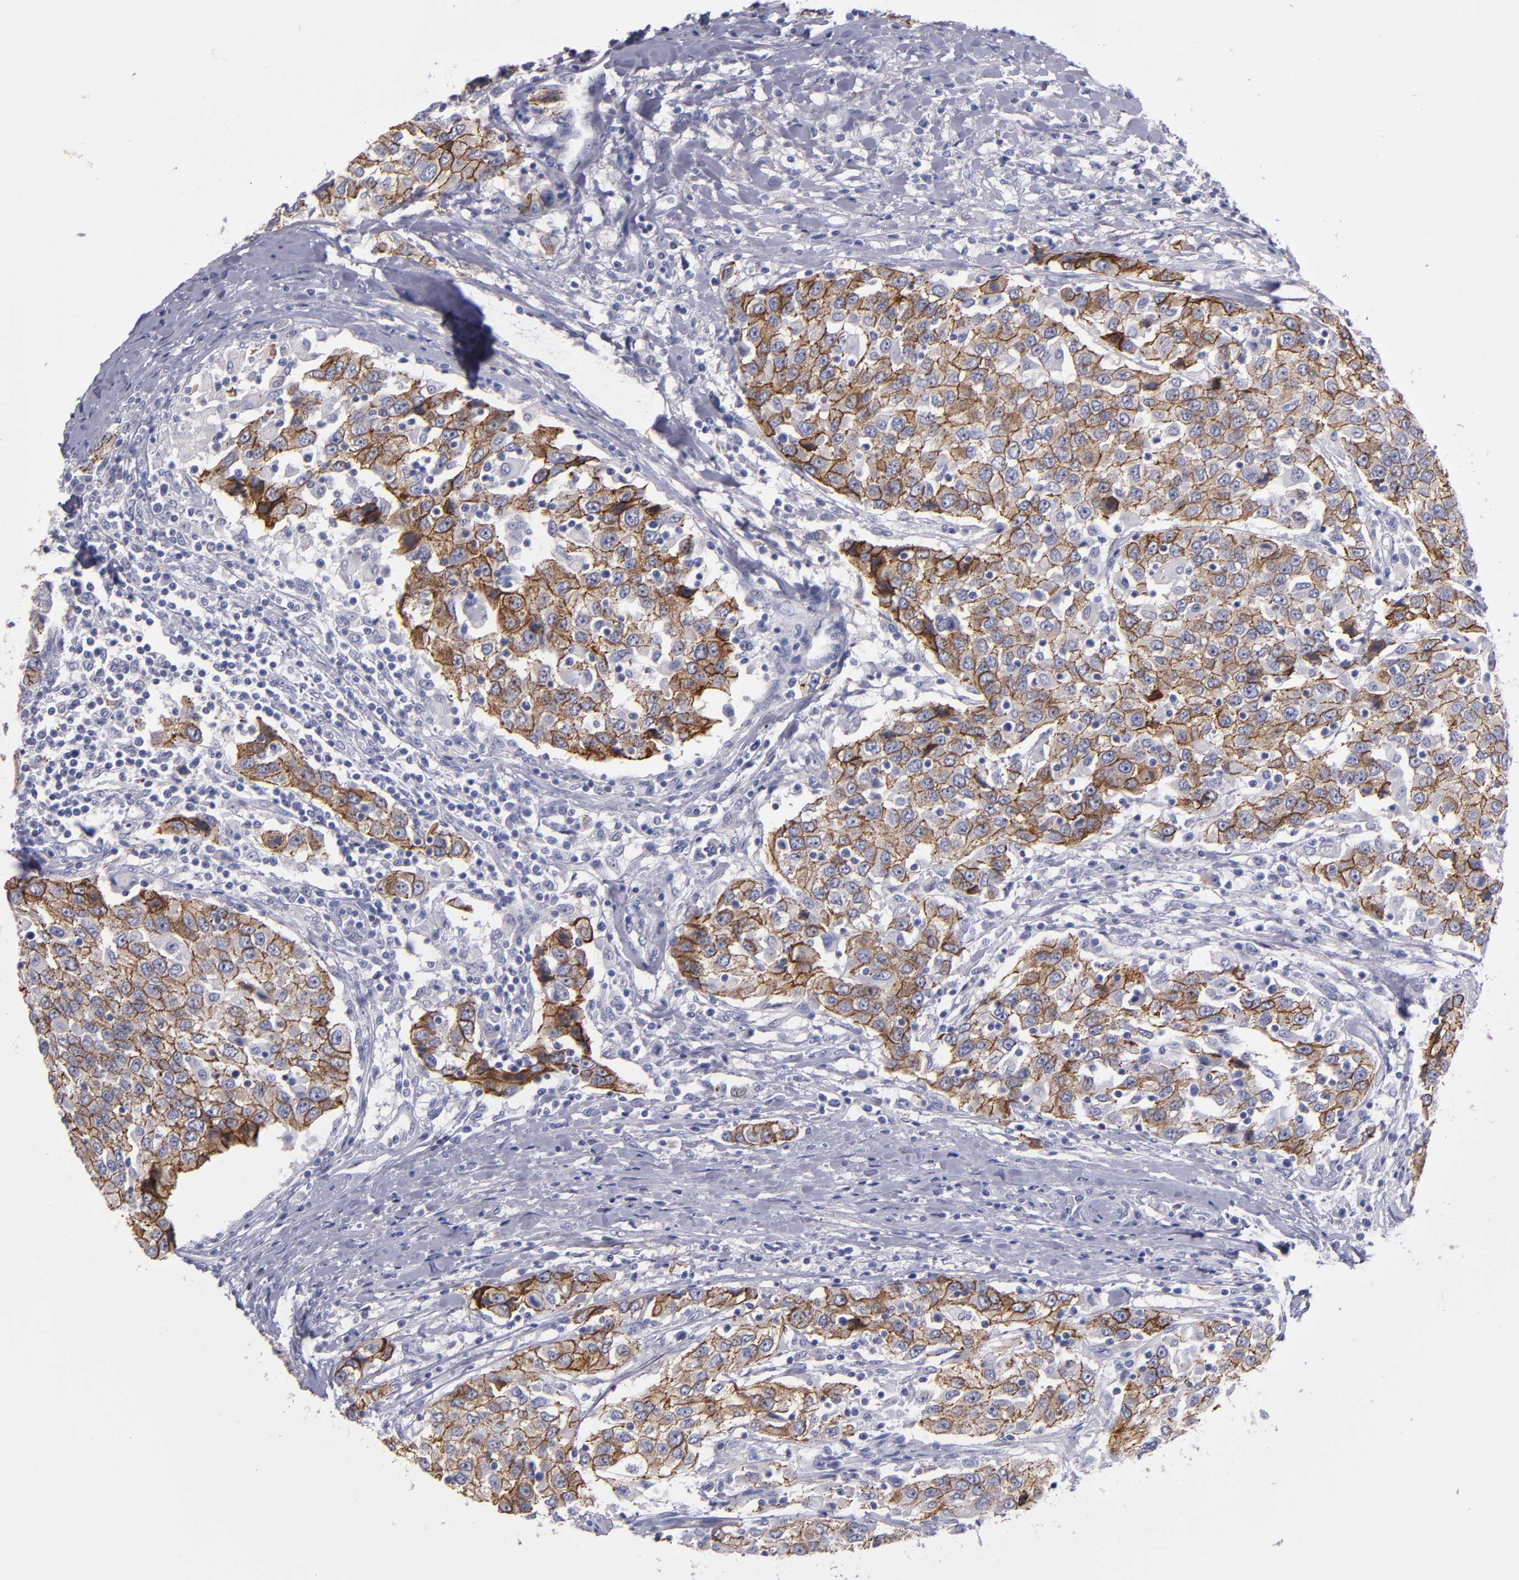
{"staining": {"intensity": "moderate", "quantity": ">75%", "location": "cytoplasmic/membranous"}, "tissue": "urothelial cancer", "cell_type": "Tumor cells", "image_type": "cancer", "snomed": [{"axis": "morphology", "description": "Urothelial carcinoma, High grade"}, {"axis": "topography", "description": "Urinary bladder"}], "caption": "Immunohistochemical staining of high-grade urothelial carcinoma shows medium levels of moderate cytoplasmic/membranous expression in approximately >75% of tumor cells.", "gene": "CDH3", "patient": {"sex": "female", "age": 80}}